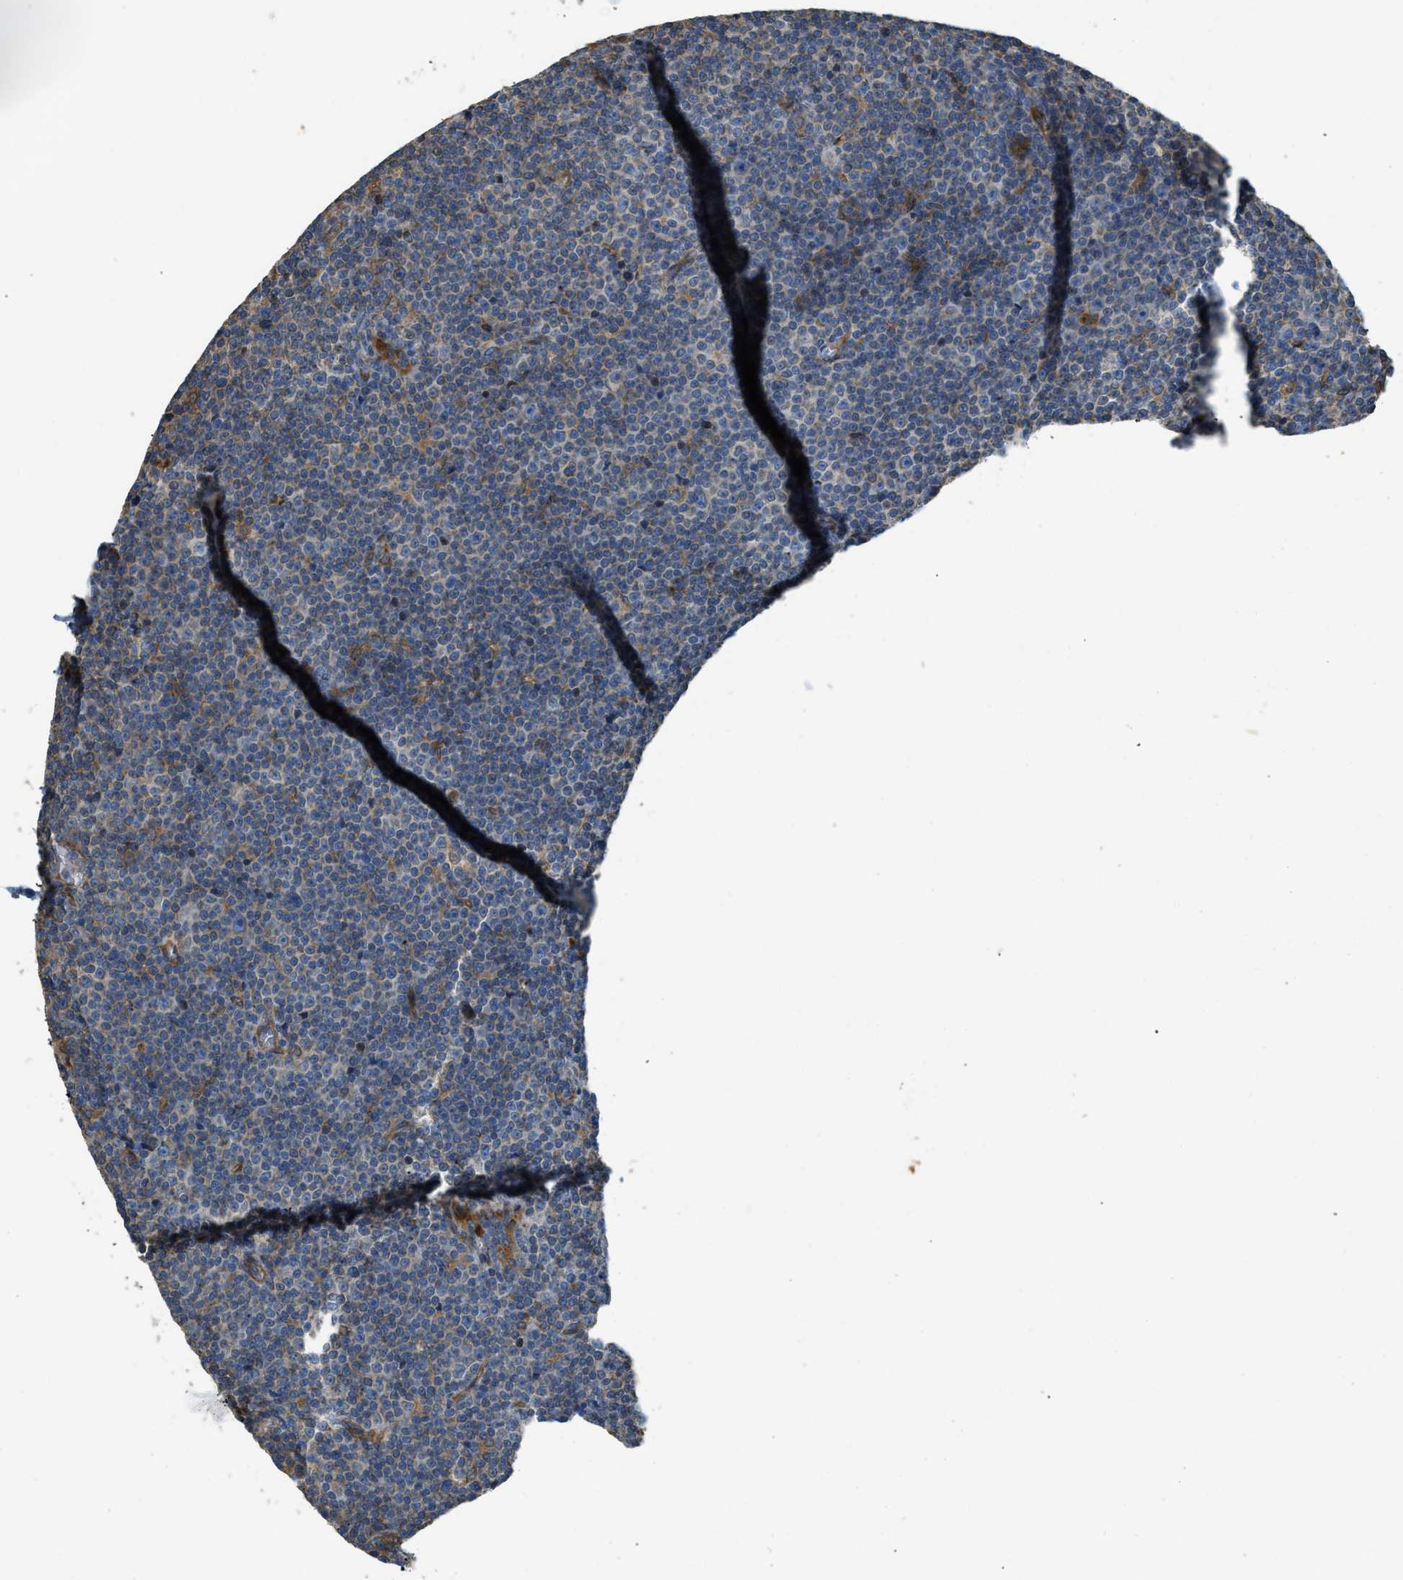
{"staining": {"intensity": "weak", "quantity": "<25%", "location": "cytoplasmic/membranous"}, "tissue": "lymphoma", "cell_type": "Tumor cells", "image_type": "cancer", "snomed": [{"axis": "morphology", "description": "Malignant lymphoma, non-Hodgkin's type, Low grade"}, {"axis": "topography", "description": "Lymph node"}], "caption": "The histopathology image exhibits no staining of tumor cells in lymphoma.", "gene": "TMEM68", "patient": {"sex": "female", "age": 67}}